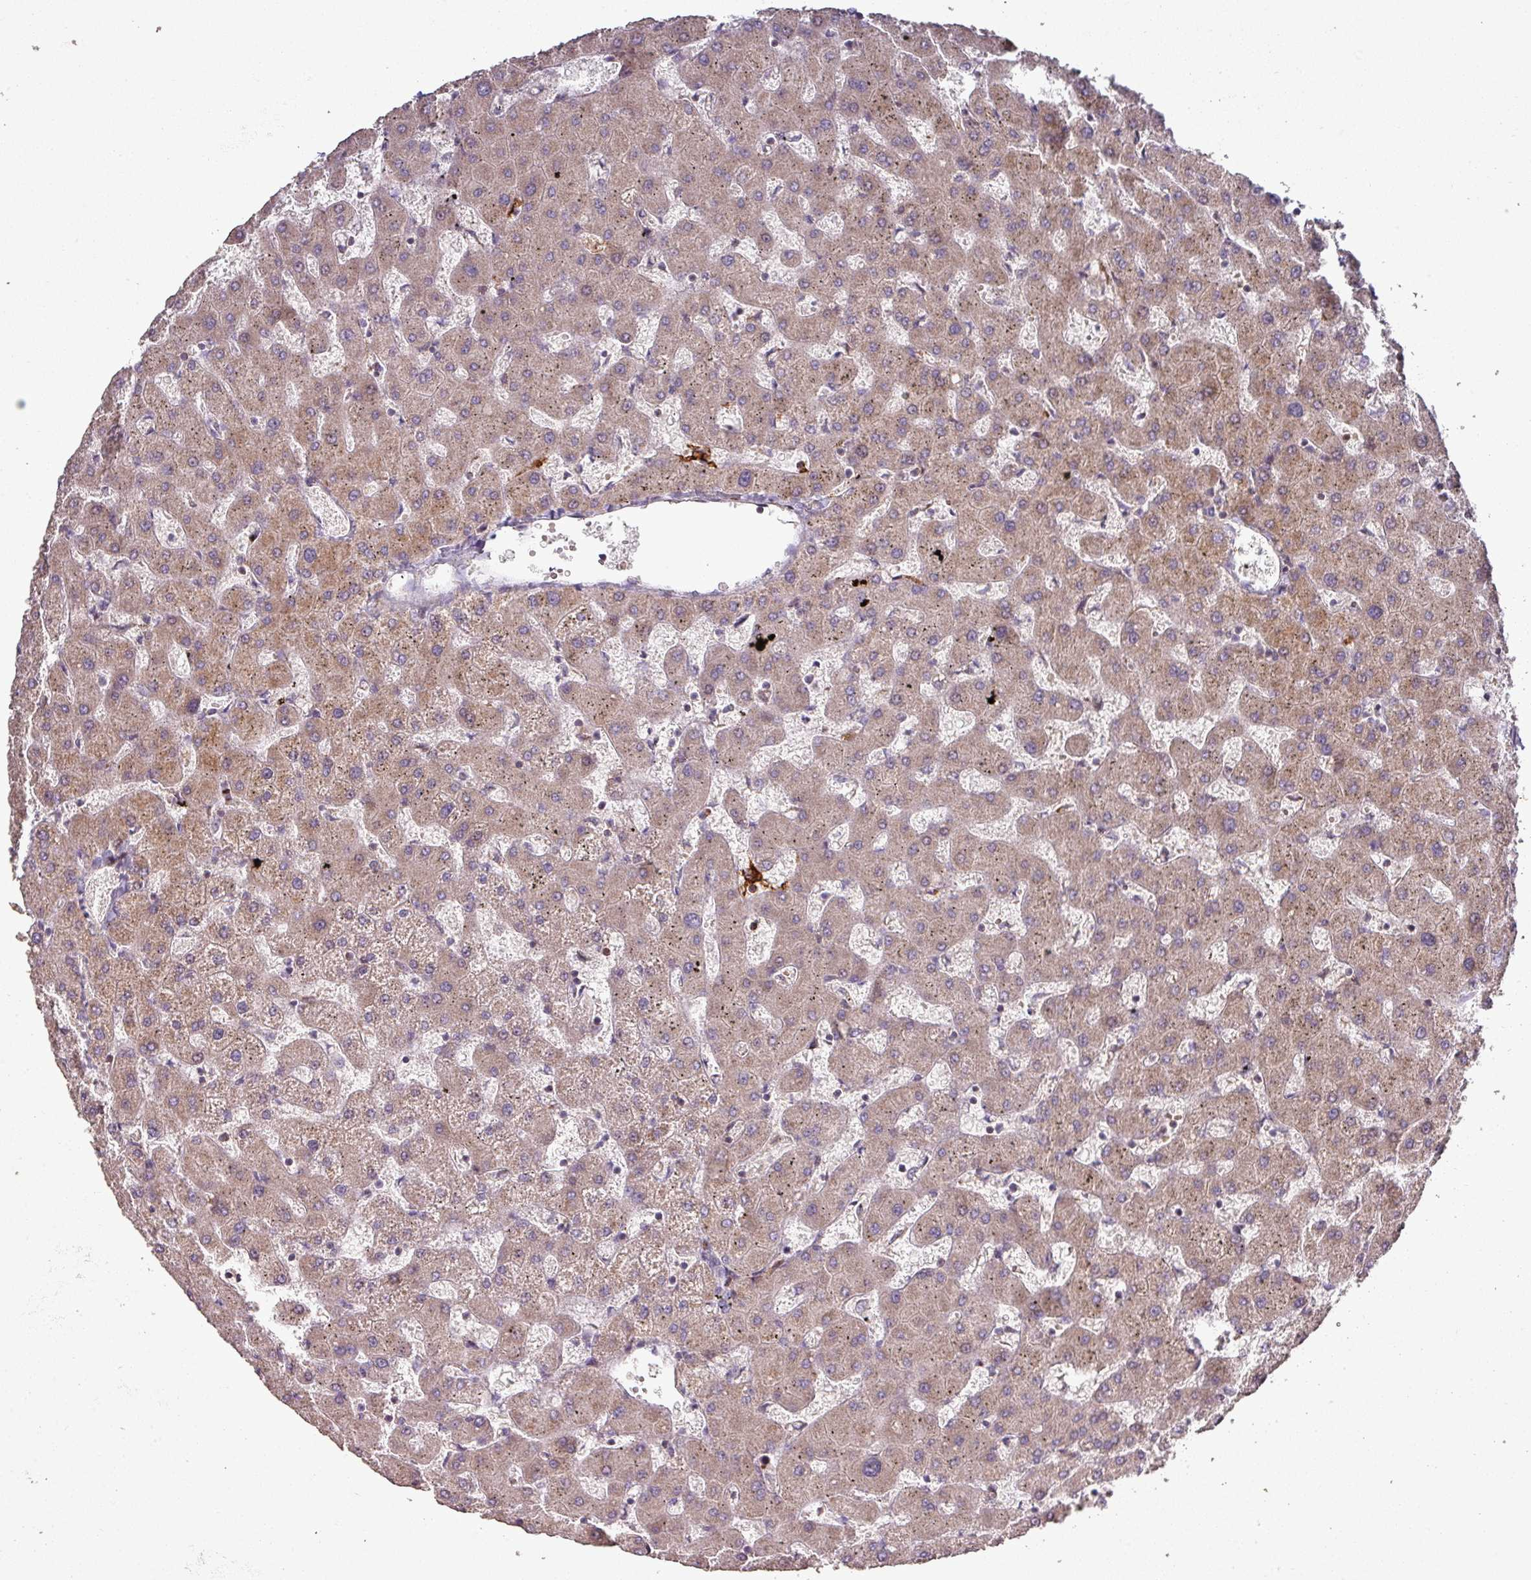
{"staining": {"intensity": "negative", "quantity": "none", "location": "none"}, "tissue": "liver", "cell_type": "Cholangiocytes", "image_type": "normal", "snomed": [{"axis": "morphology", "description": "Normal tissue, NOS"}, {"axis": "topography", "description": "Liver"}], "caption": "High power microscopy micrograph of an immunohistochemistry (IHC) photomicrograph of normal liver, revealing no significant expression in cholangiocytes.", "gene": "RPL23A", "patient": {"sex": "female", "age": 63}}